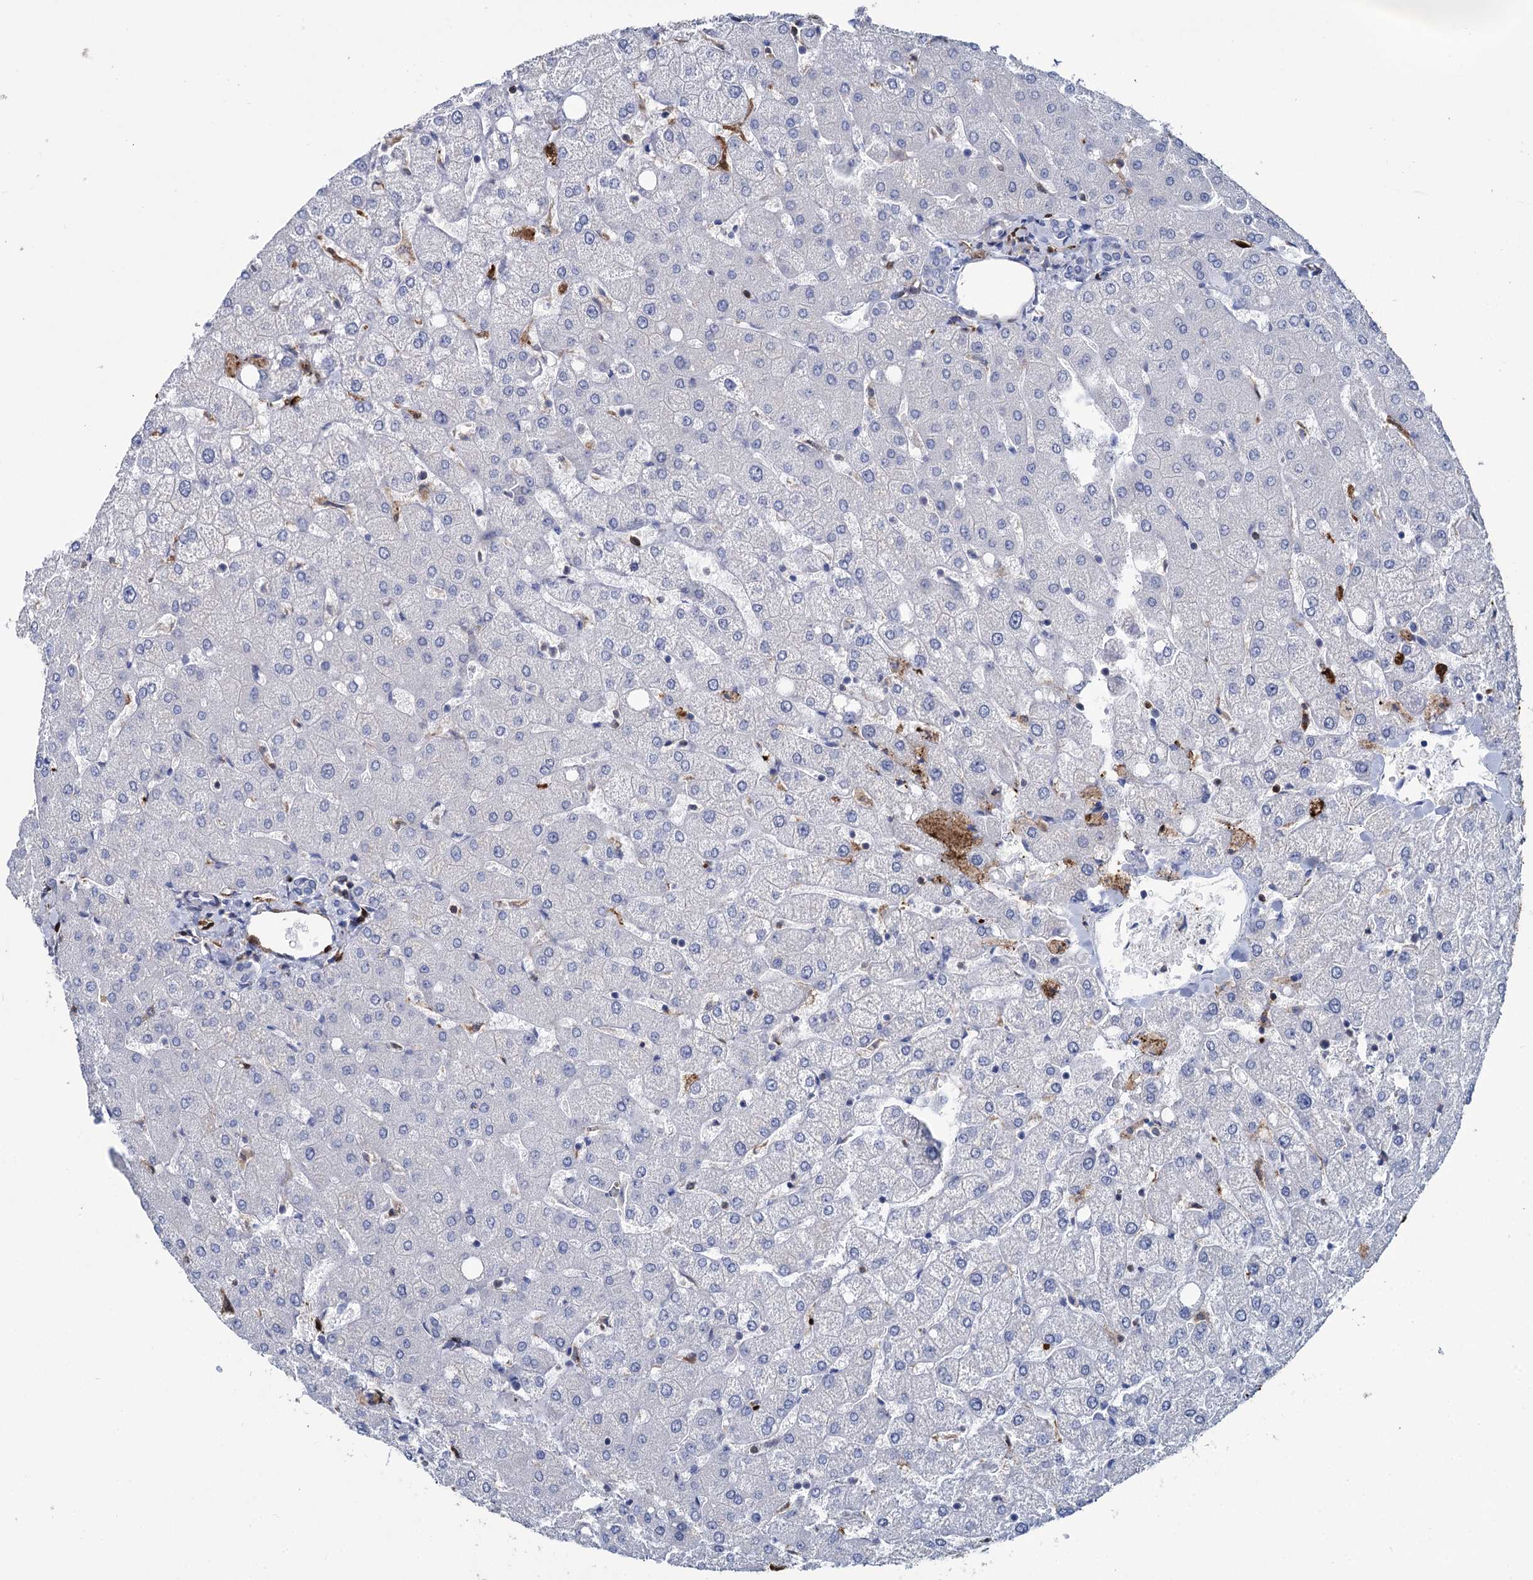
{"staining": {"intensity": "negative", "quantity": "none", "location": "none"}, "tissue": "liver", "cell_type": "Cholangiocytes", "image_type": "normal", "snomed": [{"axis": "morphology", "description": "Normal tissue, NOS"}, {"axis": "topography", "description": "Liver"}], "caption": "Immunohistochemical staining of benign liver displays no significant expression in cholangiocytes. Brightfield microscopy of immunohistochemistry (IHC) stained with DAB (3,3'-diaminobenzidine) (brown) and hematoxylin (blue), captured at high magnification.", "gene": "FABP5", "patient": {"sex": "female", "age": 54}}